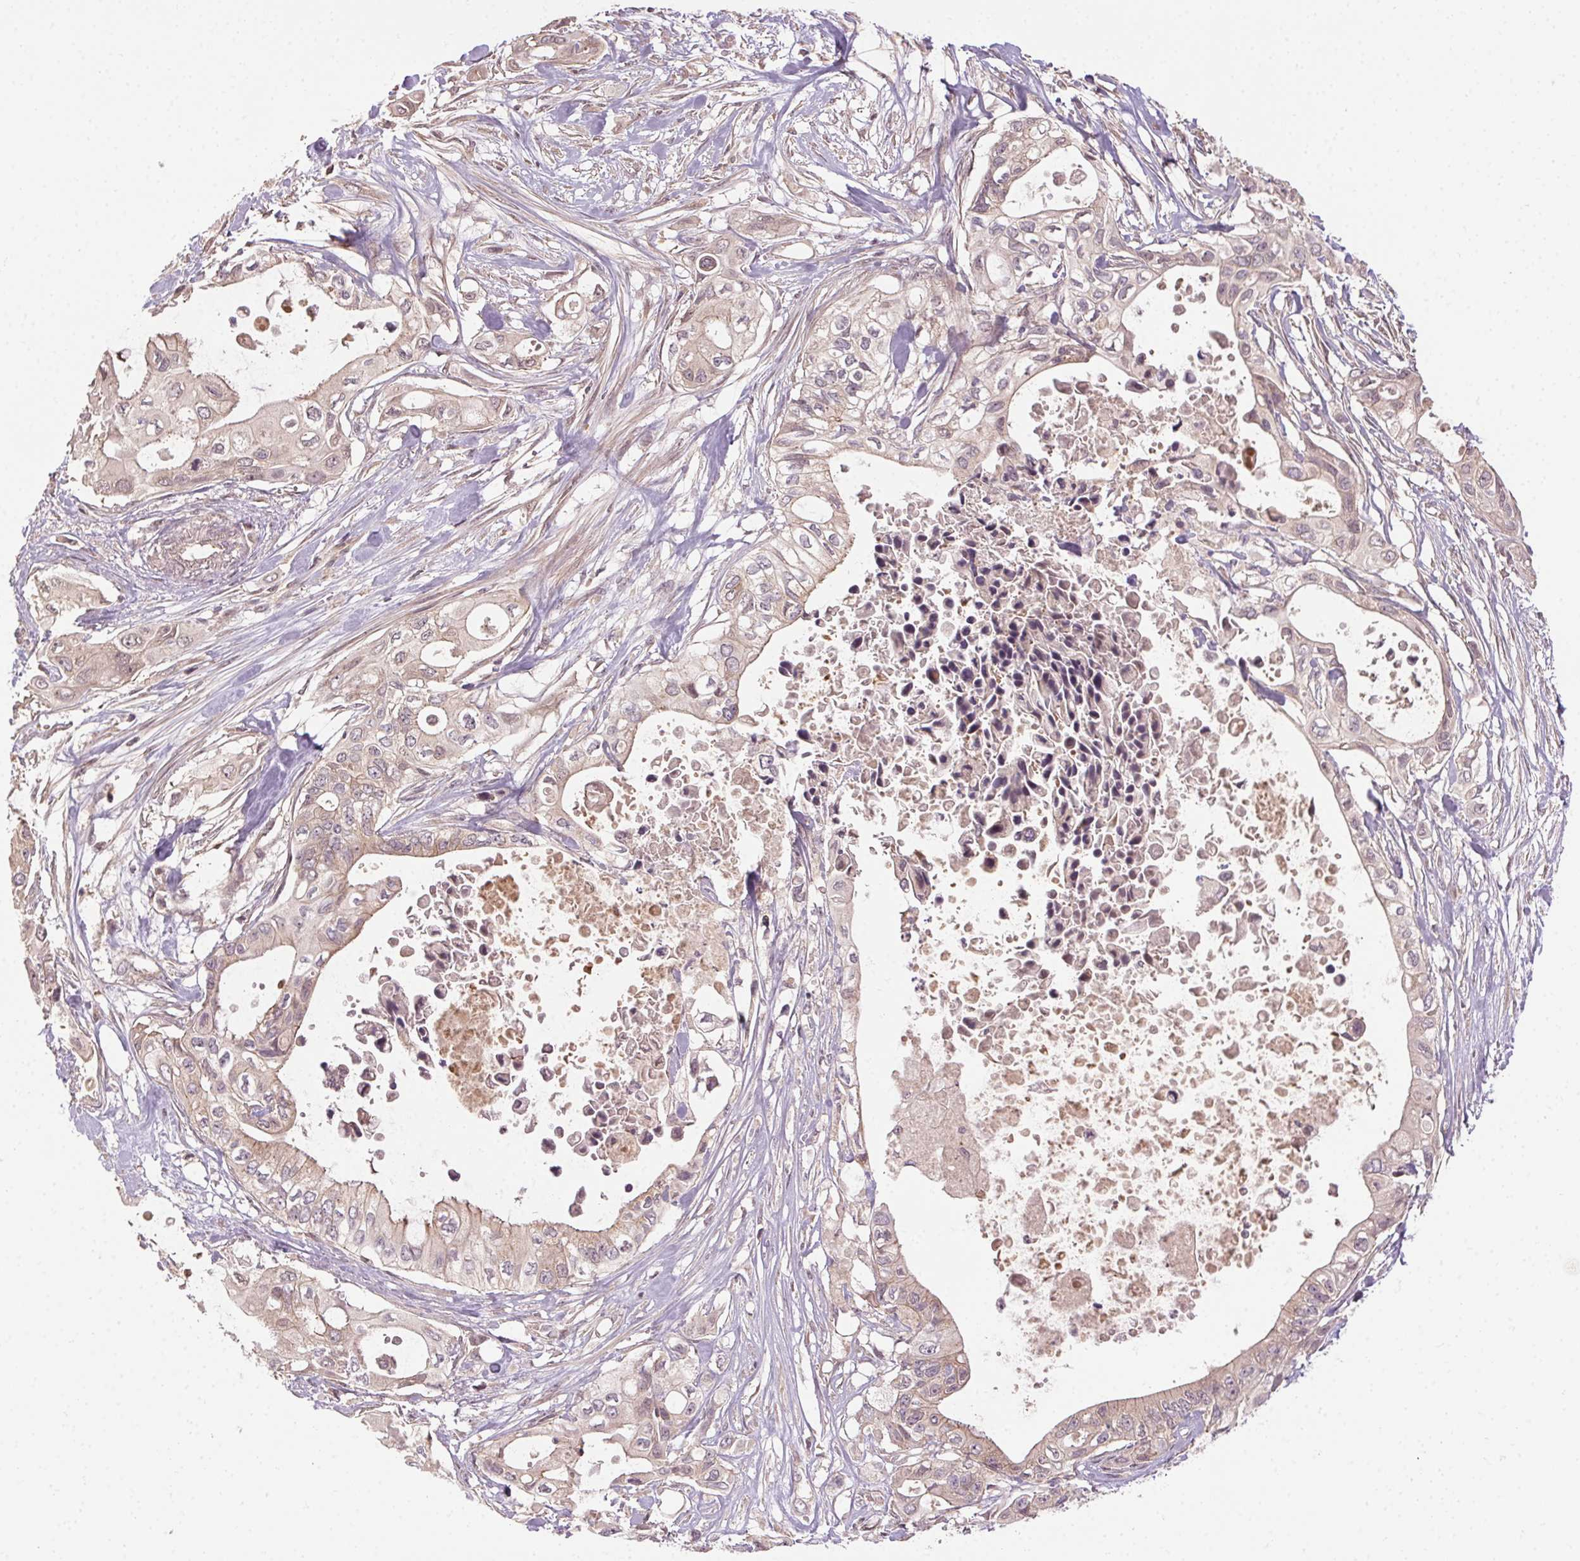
{"staining": {"intensity": "weak", "quantity": "25%-75%", "location": "cytoplasmic/membranous"}, "tissue": "pancreatic cancer", "cell_type": "Tumor cells", "image_type": "cancer", "snomed": [{"axis": "morphology", "description": "Adenocarcinoma, NOS"}, {"axis": "topography", "description": "Pancreas"}], "caption": "Pancreatic adenocarcinoma tissue displays weak cytoplasmic/membranous positivity in approximately 25%-75% of tumor cells", "gene": "ATP1B3", "patient": {"sex": "female", "age": 63}}